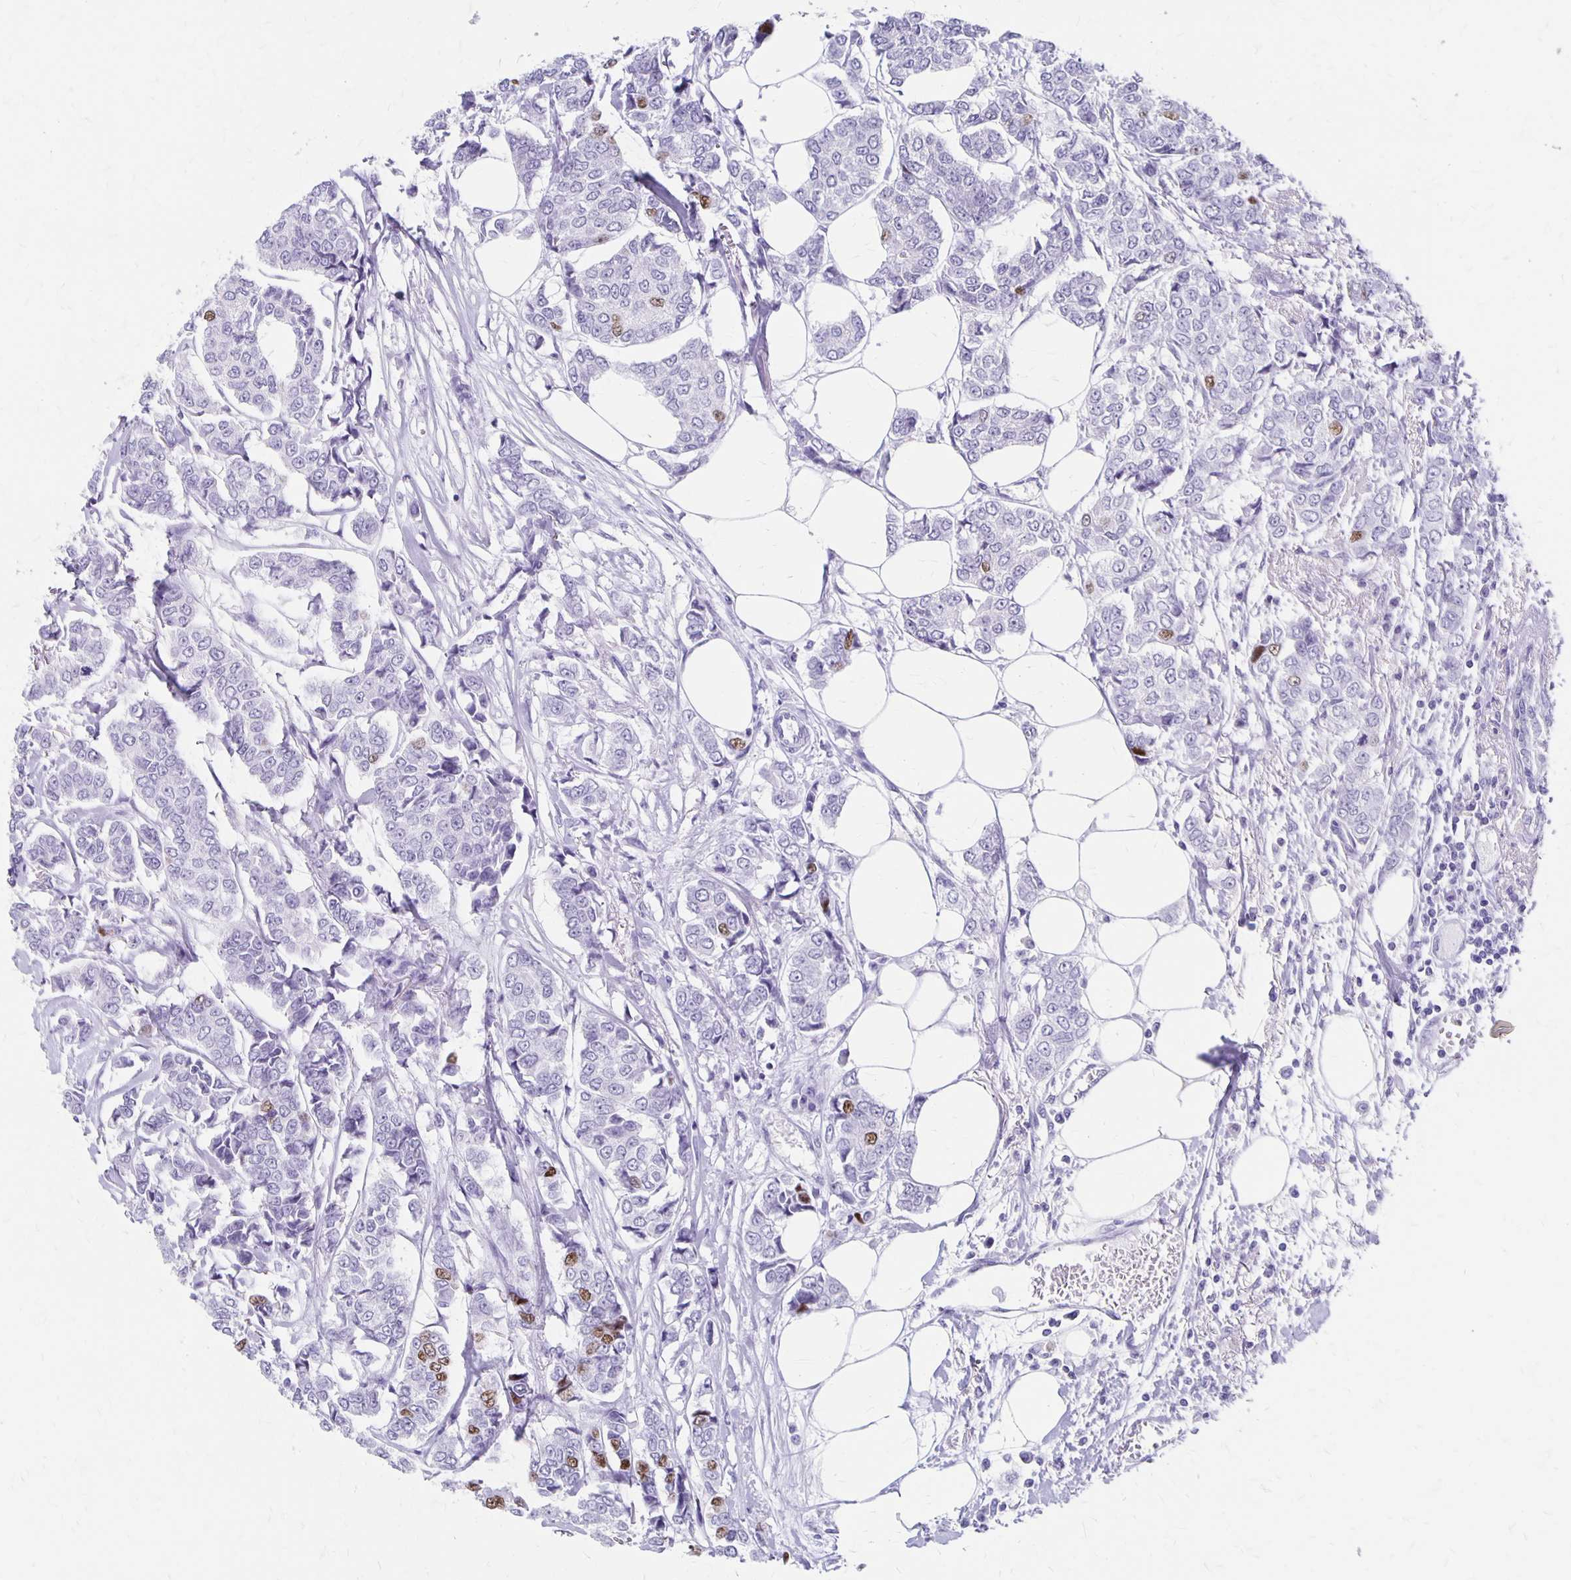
{"staining": {"intensity": "moderate", "quantity": "<25%", "location": "nuclear"}, "tissue": "breast cancer", "cell_type": "Tumor cells", "image_type": "cancer", "snomed": [{"axis": "morphology", "description": "Duct carcinoma"}, {"axis": "topography", "description": "Breast"}], "caption": "Immunohistochemistry (IHC) histopathology image of human breast invasive ductal carcinoma stained for a protein (brown), which displays low levels of moderate nuclear staining in about <25% of tumor cells.", "gene": "MAGEC2", "patient": {"sex": "female", "age": 94}}